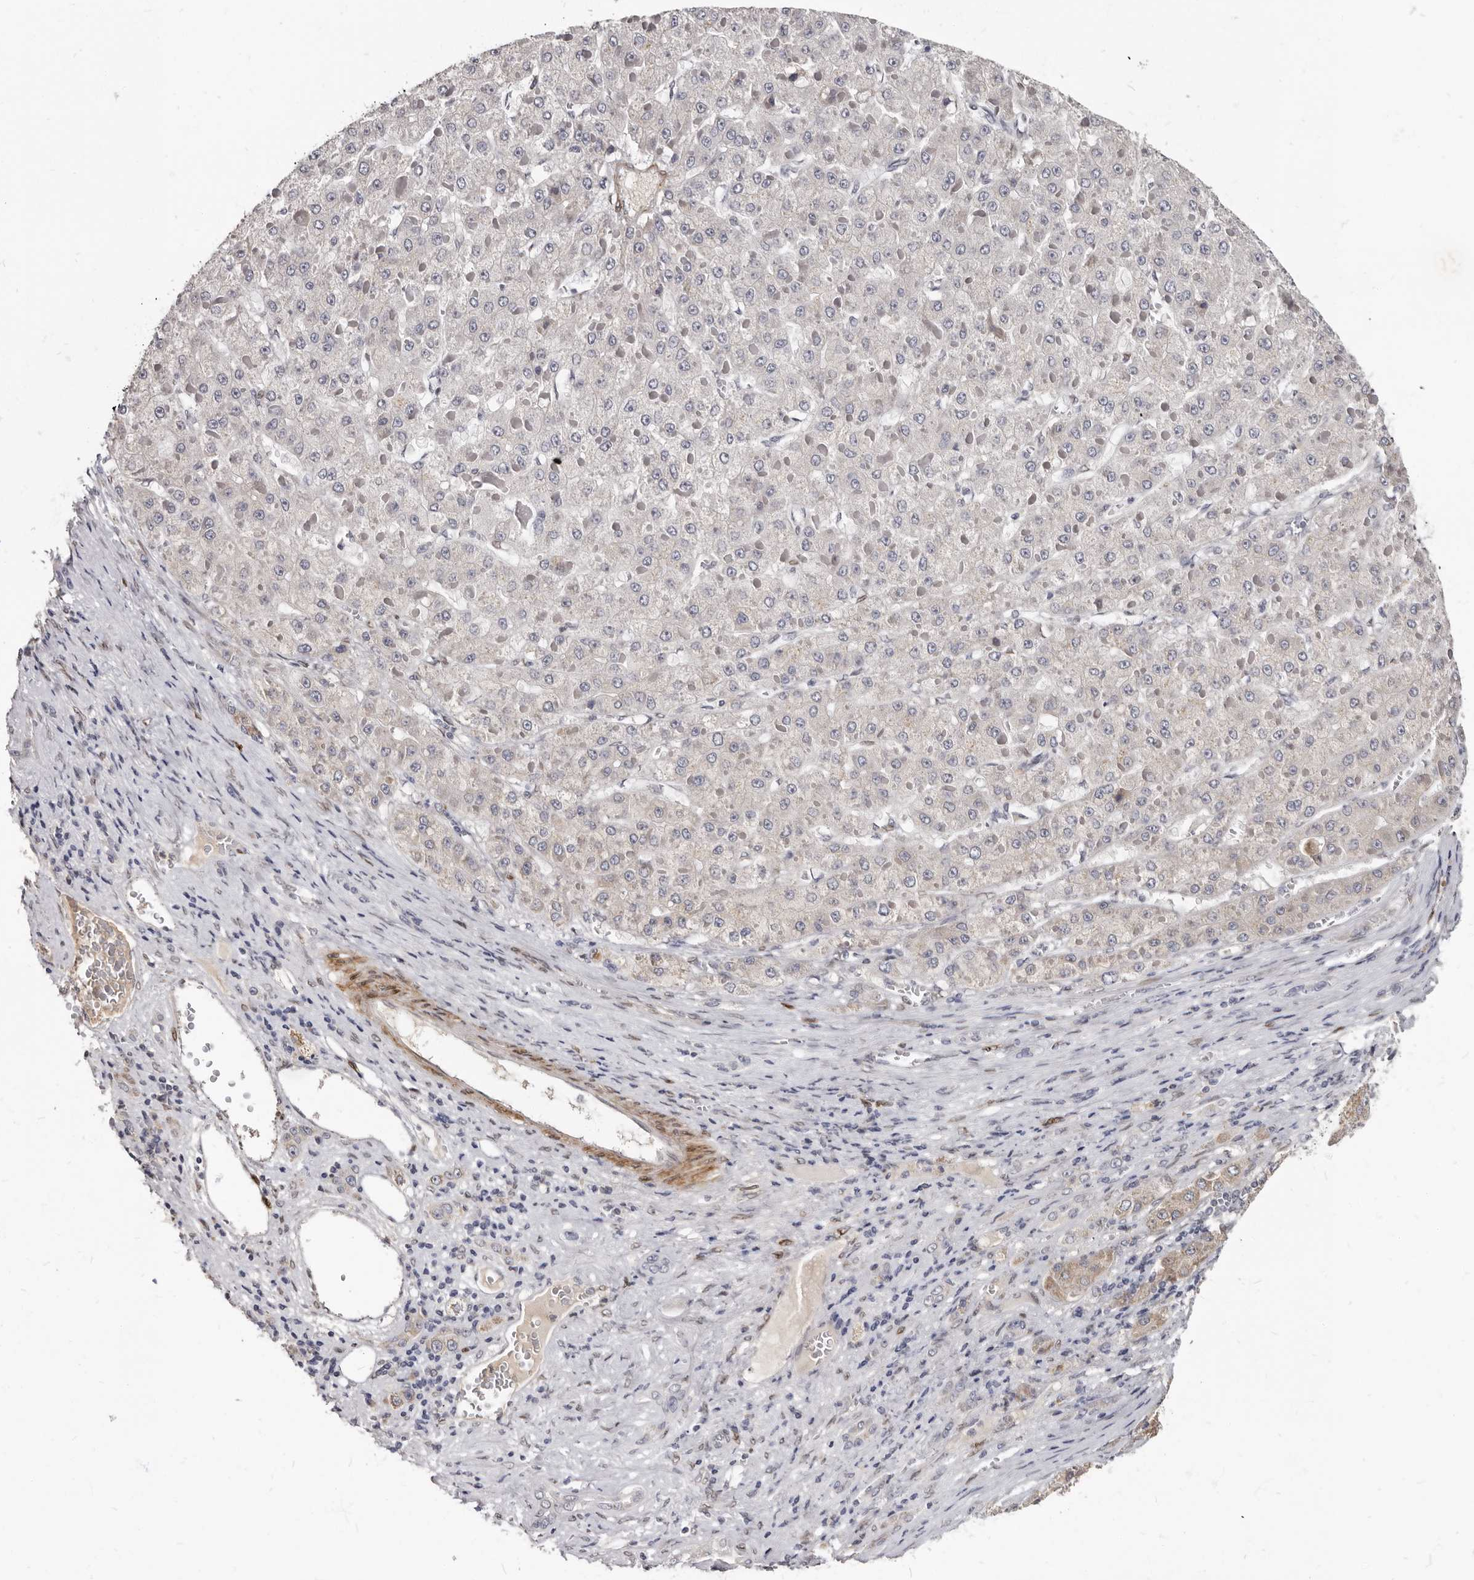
{"staining": {"intensity": "moderate", "quantity": "<25%", "location": "cytoplasmic/membranous"}, "tissue": "liver cancer", "cell_type": "Tumor cells", "image_type": "cancer", "snomed": [{"axis": "morphology", "description": "Carcinoma, Hepatocellular, NOS"}, {"axis": "topography", "description": "Liver"}], "caption": "Human liver cancer stained with a brown dye displays moderate cytoplasmic/membranous positive staining in approximately <25% of tumor cells.", "gene": "MRGPRF", "patient": {"sex": "female", "age": 73}}